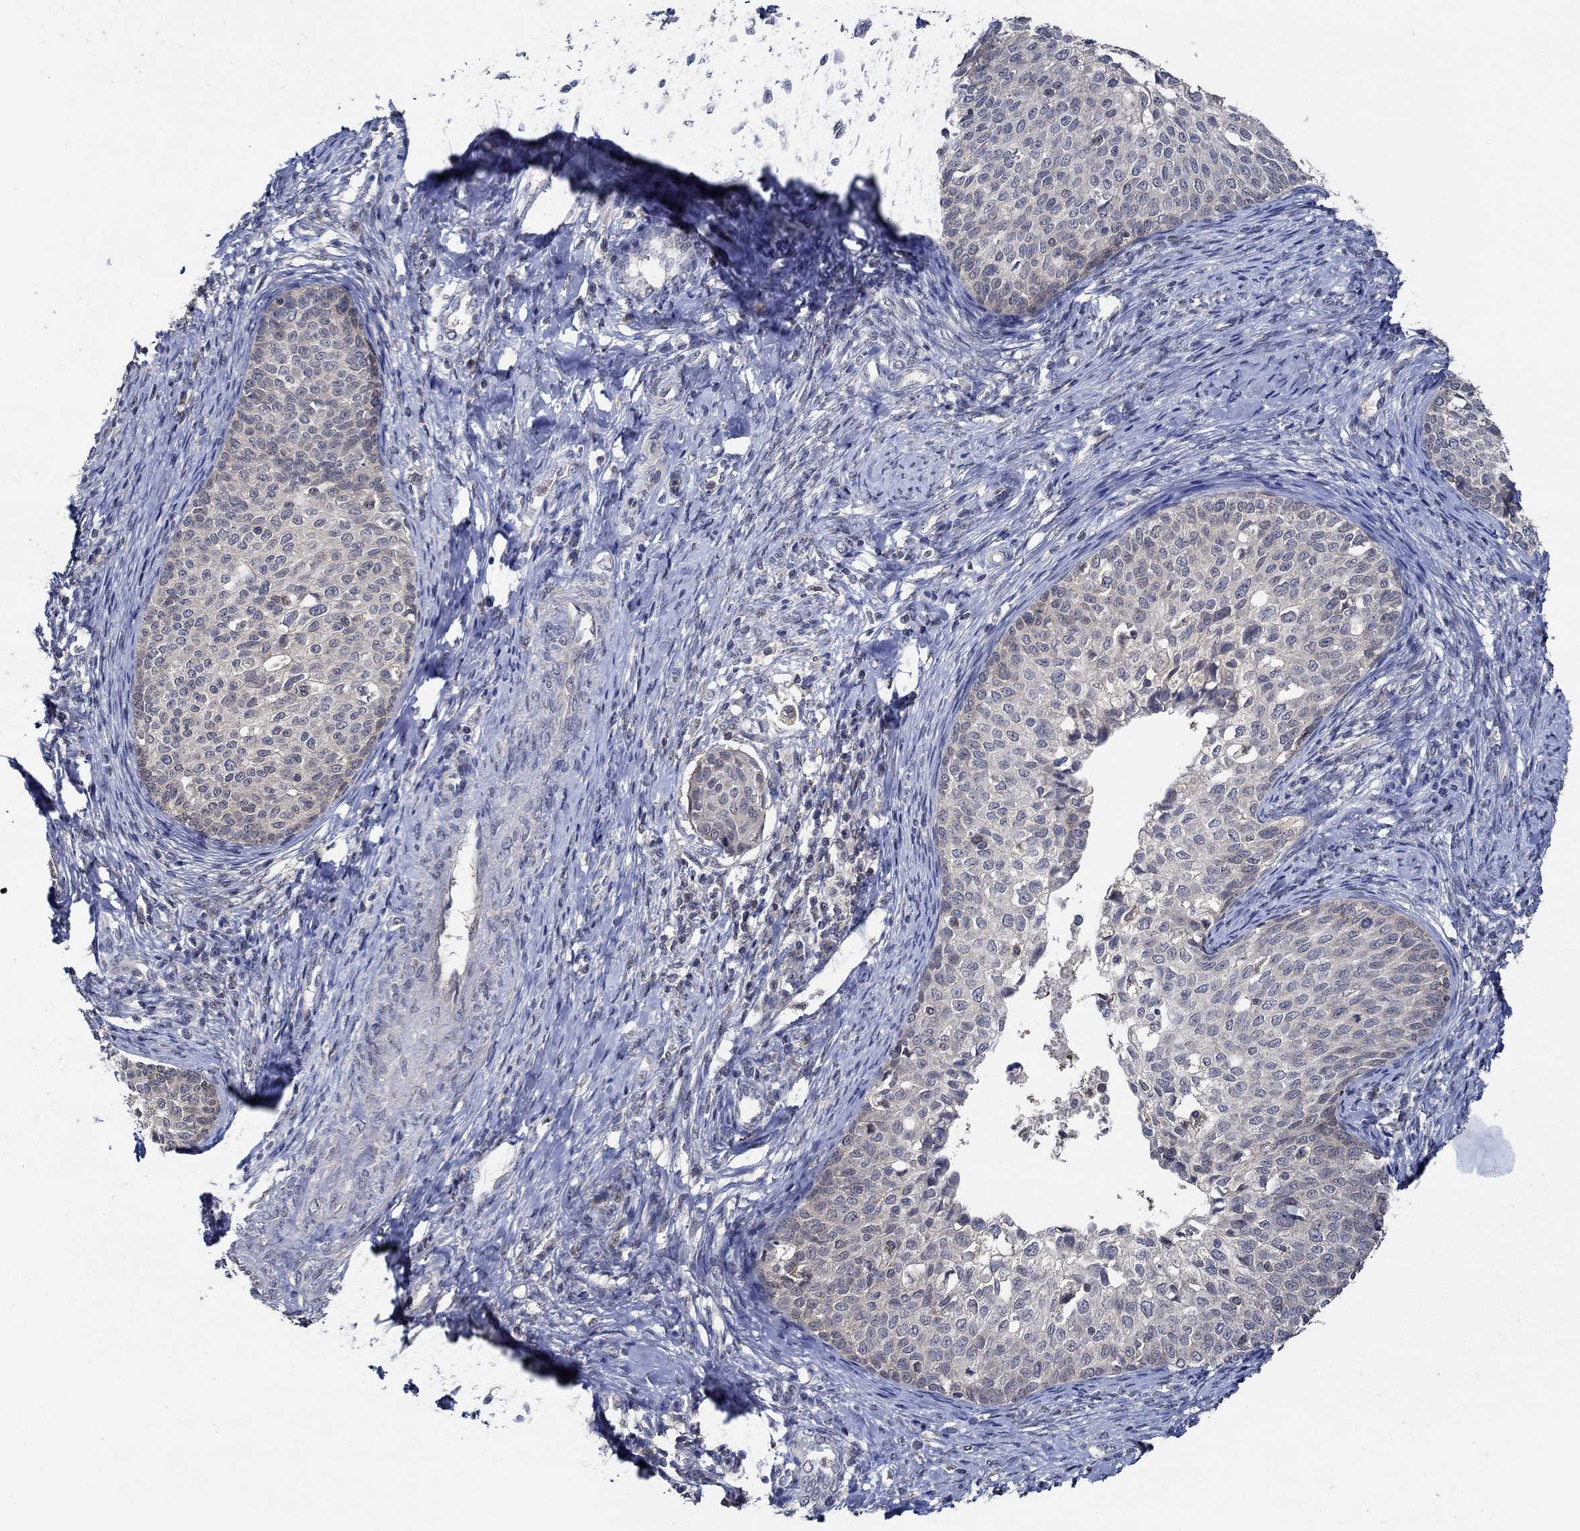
{"staining": {"intensity": "negative", "quantity": "none", "location": "none"}, "tissue": "cervical cancer", "cell_type": "Tumor cells", "image_type": "cancer", "snomed": [{"axis": "morphology", "description": "Squamous cell carcinoma, NOS"}, {"axis": "topography", "description": "Cervix"}], "caption": "Protein analysis of cervical cancer exhibits no significant staining in tumor cells.", "gene": "DACT1", "patient": {"sex": "female", "age": 51}}